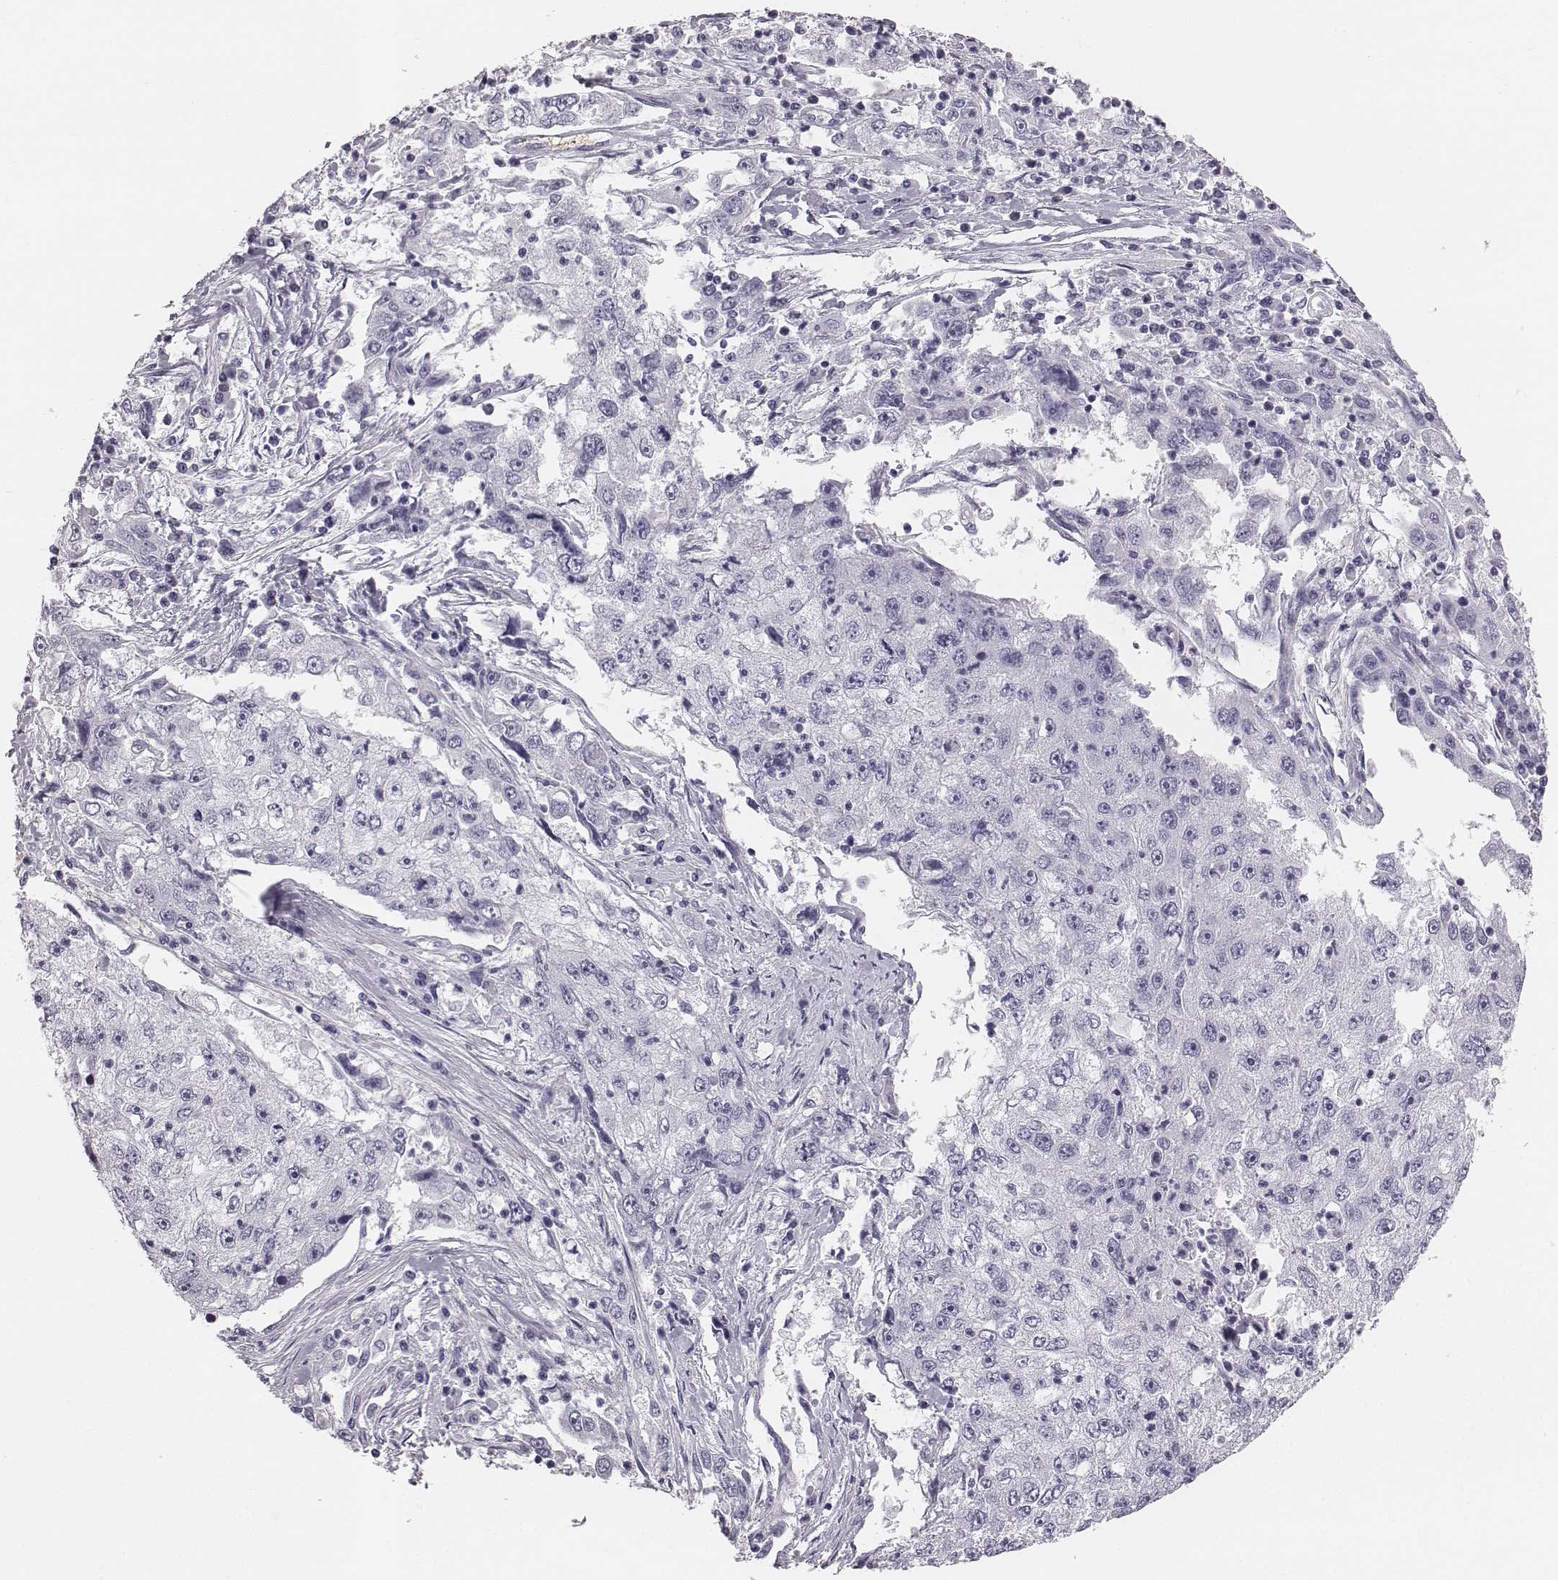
{"staining": {"intensity": "negative", "quantity": "none", "location": "none"}, "tissue": "cervical cancer", "cell_type": "Tumor cells", "image_type": "cancer", "snomed": [{"axis": "morphology", "description": "Squamous cell carcinoma, NOS"}, {"axis": "topography", "description": "Cervix"}], "caption": "A micrograph of human squamous cell carcinoma (cervical) is negative for staining in tumor cells.", "gene": "HBZ", "patient": {"sex": "female", "age": 36}}